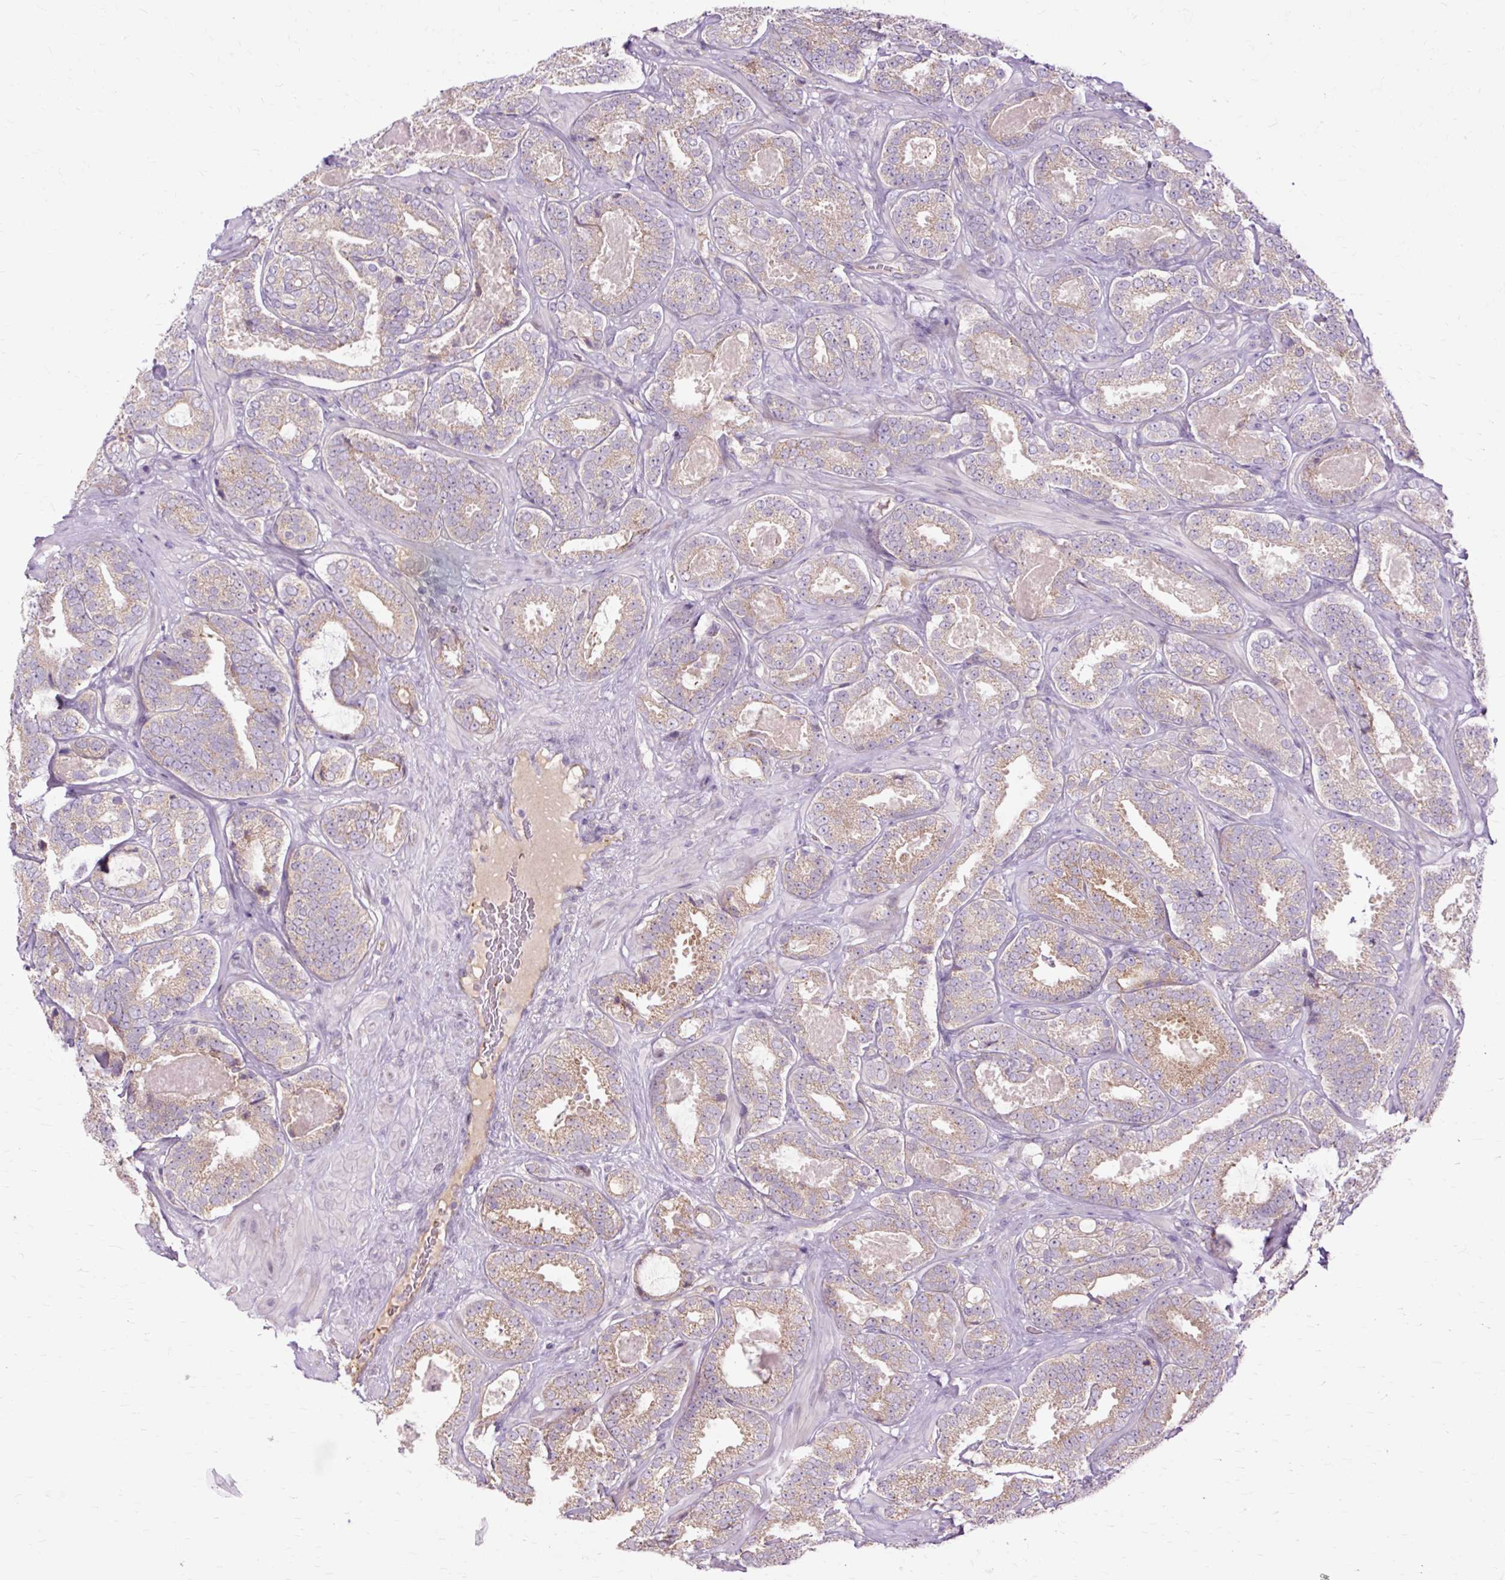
{"staining": {"intensity": "moderate", "quantity": ">75%", "location": "cytoplasmic/membranous"}, "tissue": "prostate cancer", "cell_type": "Tumor cells", "image_type": "cancer", "snomed": [{"axis": "morphology", "description": "Adenocarcinoma, High grade"}, {"axis": "topography", "description": "Prostate"}], "caption": "This photomicrograph displays IHC staining of human high-grade adenocarcinoma (prostate), with medium moderate cytoplasmic/membranous staining in about >75% of tumor cells.", "gene": "PDZD2", "patient": {"sex": "male", "age": 65}}